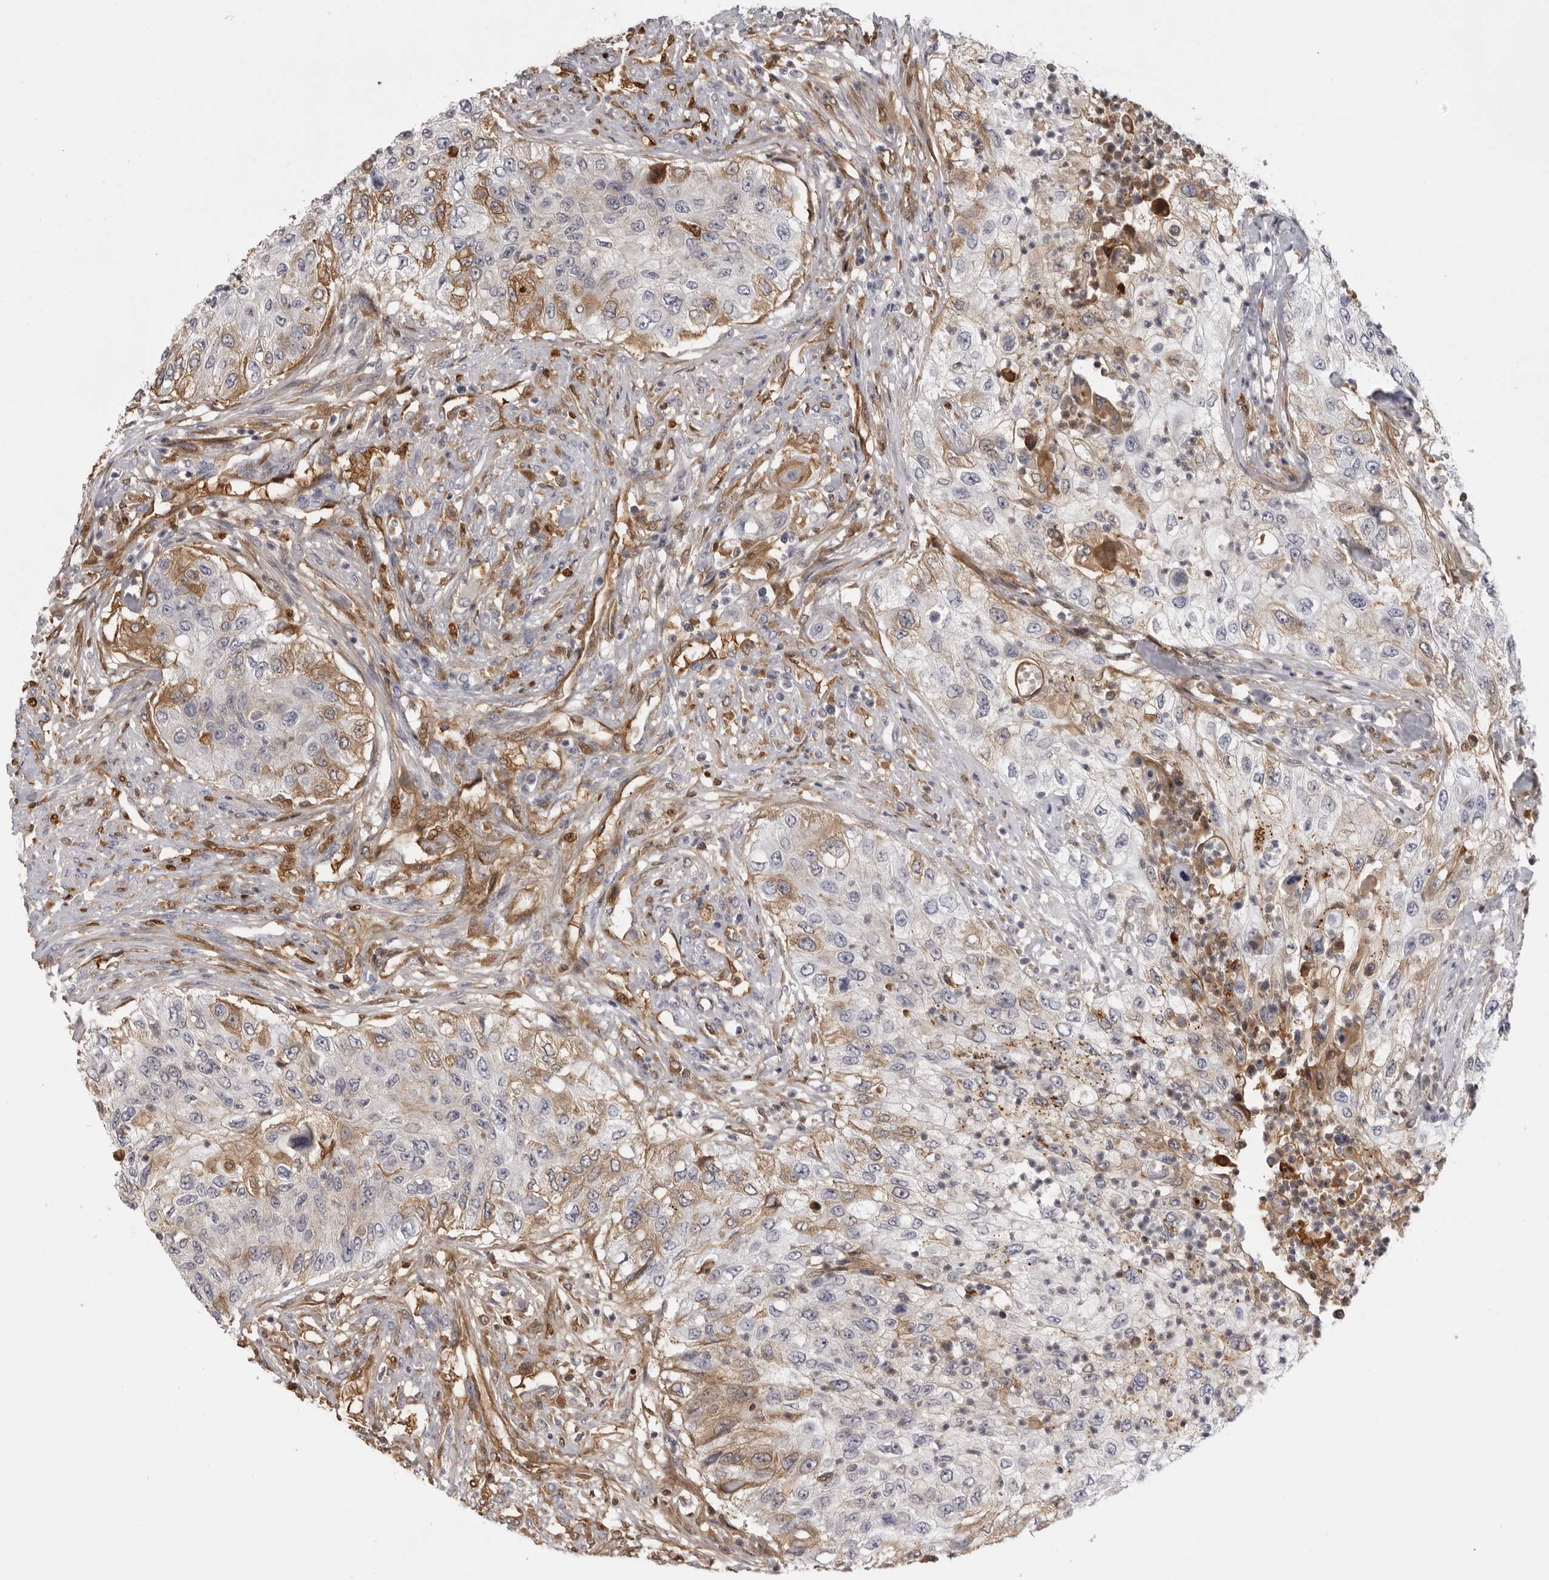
{"staining": {"intensity": "moderate", "quantity": "<25%", "location": "cytoplasmic/membranous"}, "tissue": "urothelial cancer", "cell_type": "Tumor cells", "image_type": "cancer", "snomed": [{"axis": "morphology", "description": "Urothelial carcinoma, High grade"}, {"axis": "topography", "description": "Urinary bladder"}], "caption": "This is an image of IHC staining of urothelial carcinoma (high-grade), which shows moderate staining in the cytoplasmic/membranous of tumor cells.", "gene": "PLEKHF2", "patient": {"sex": "female", "age": 60}}